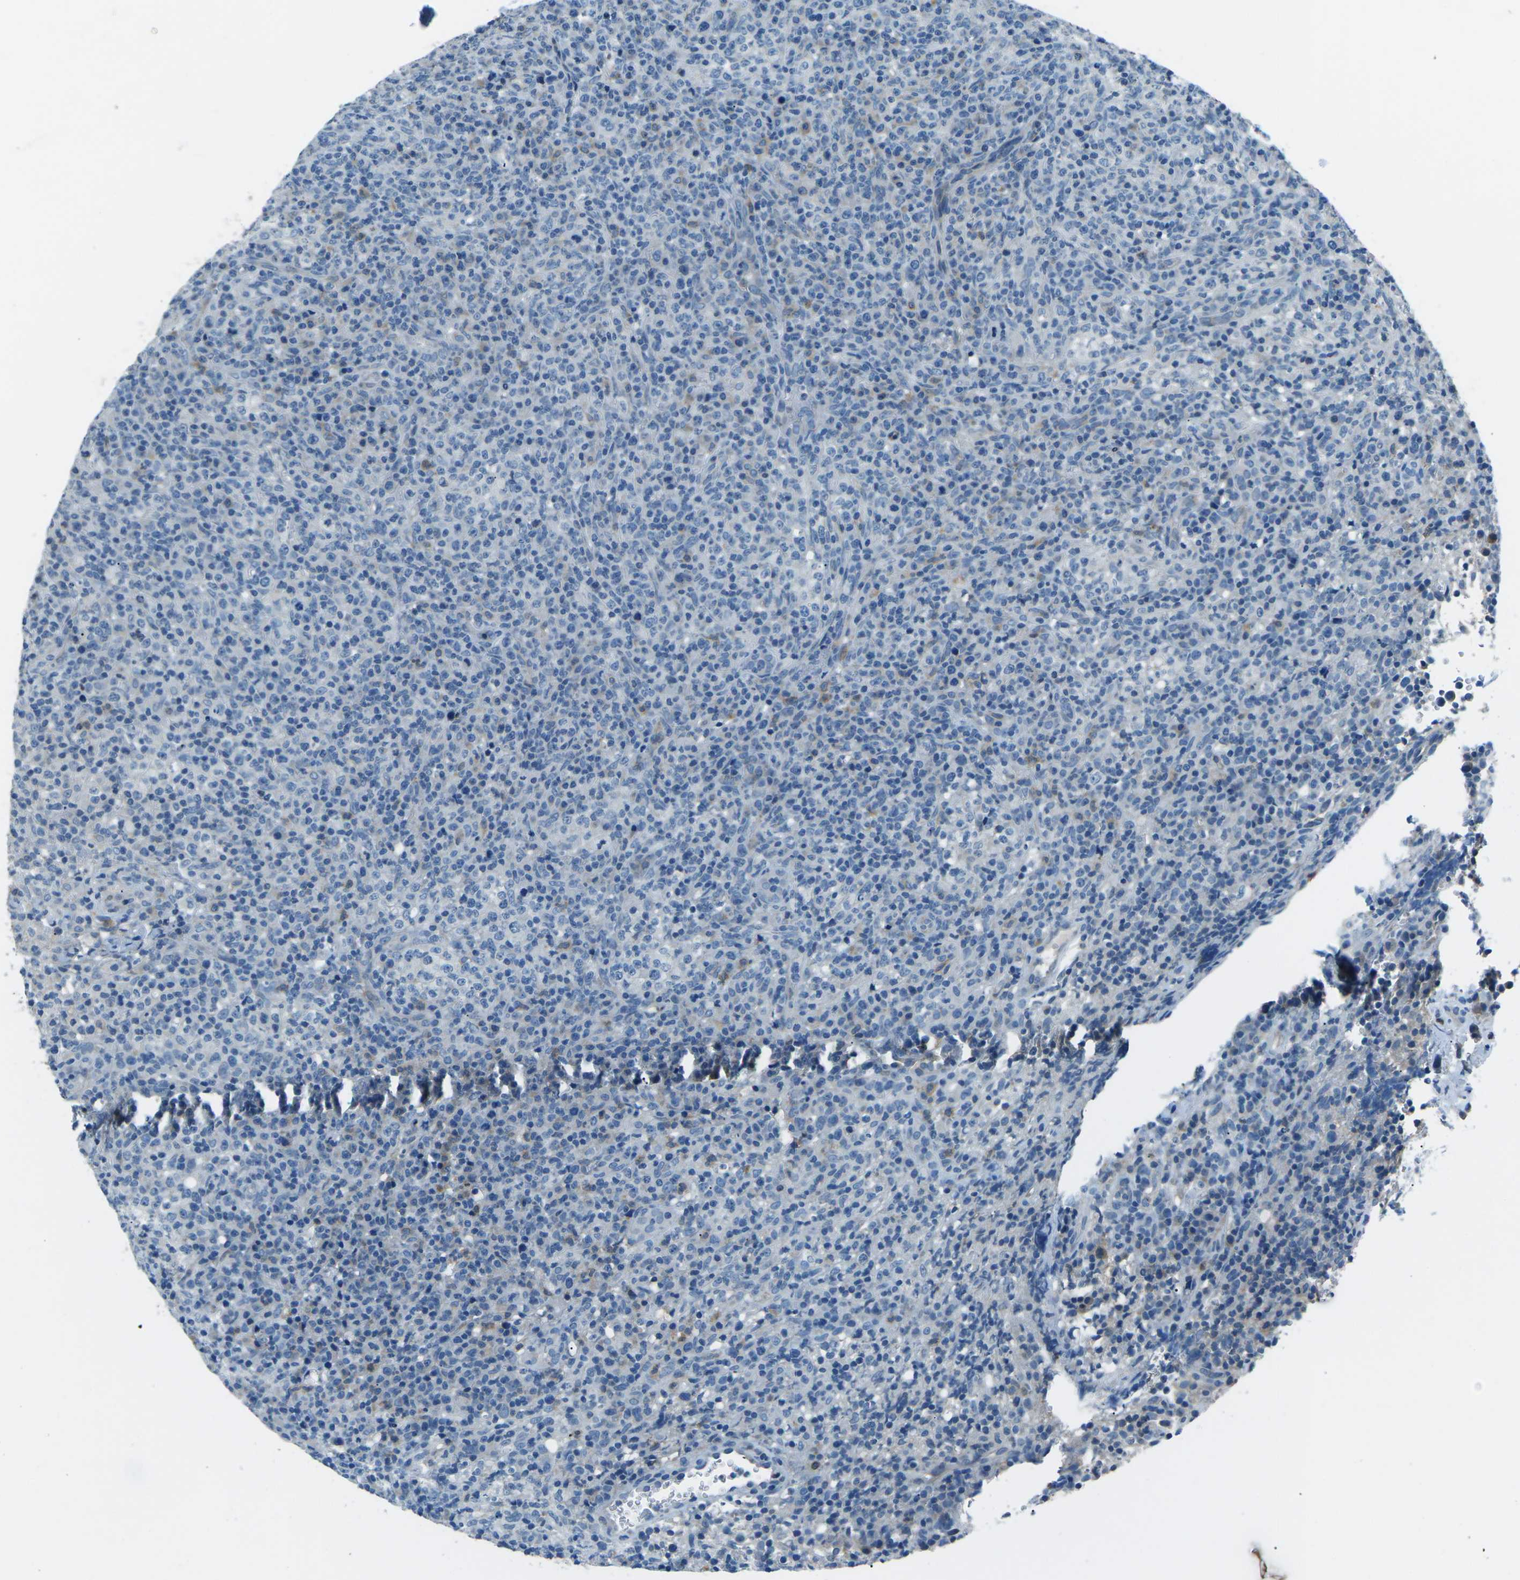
{"staining": {"intensity": "weak", "quantity": "<25%", "location": "cytoplasmic/membranous"}, "tissue": "lymphoma", "cell_type": "Tumor cells", "image_type": "cancer", "snomed": [{"axis": "morphology", "description": "Malignant lymphoma, non-Hodgkin's type, High grade"}, {"axis": "topography", "description": "Lymph node"}], "caption": "Image shows no protein staining in tumor cells of lymphoma tissue.", "gene": "CD1D", "patient": {"sex": "female", "age": 76}}